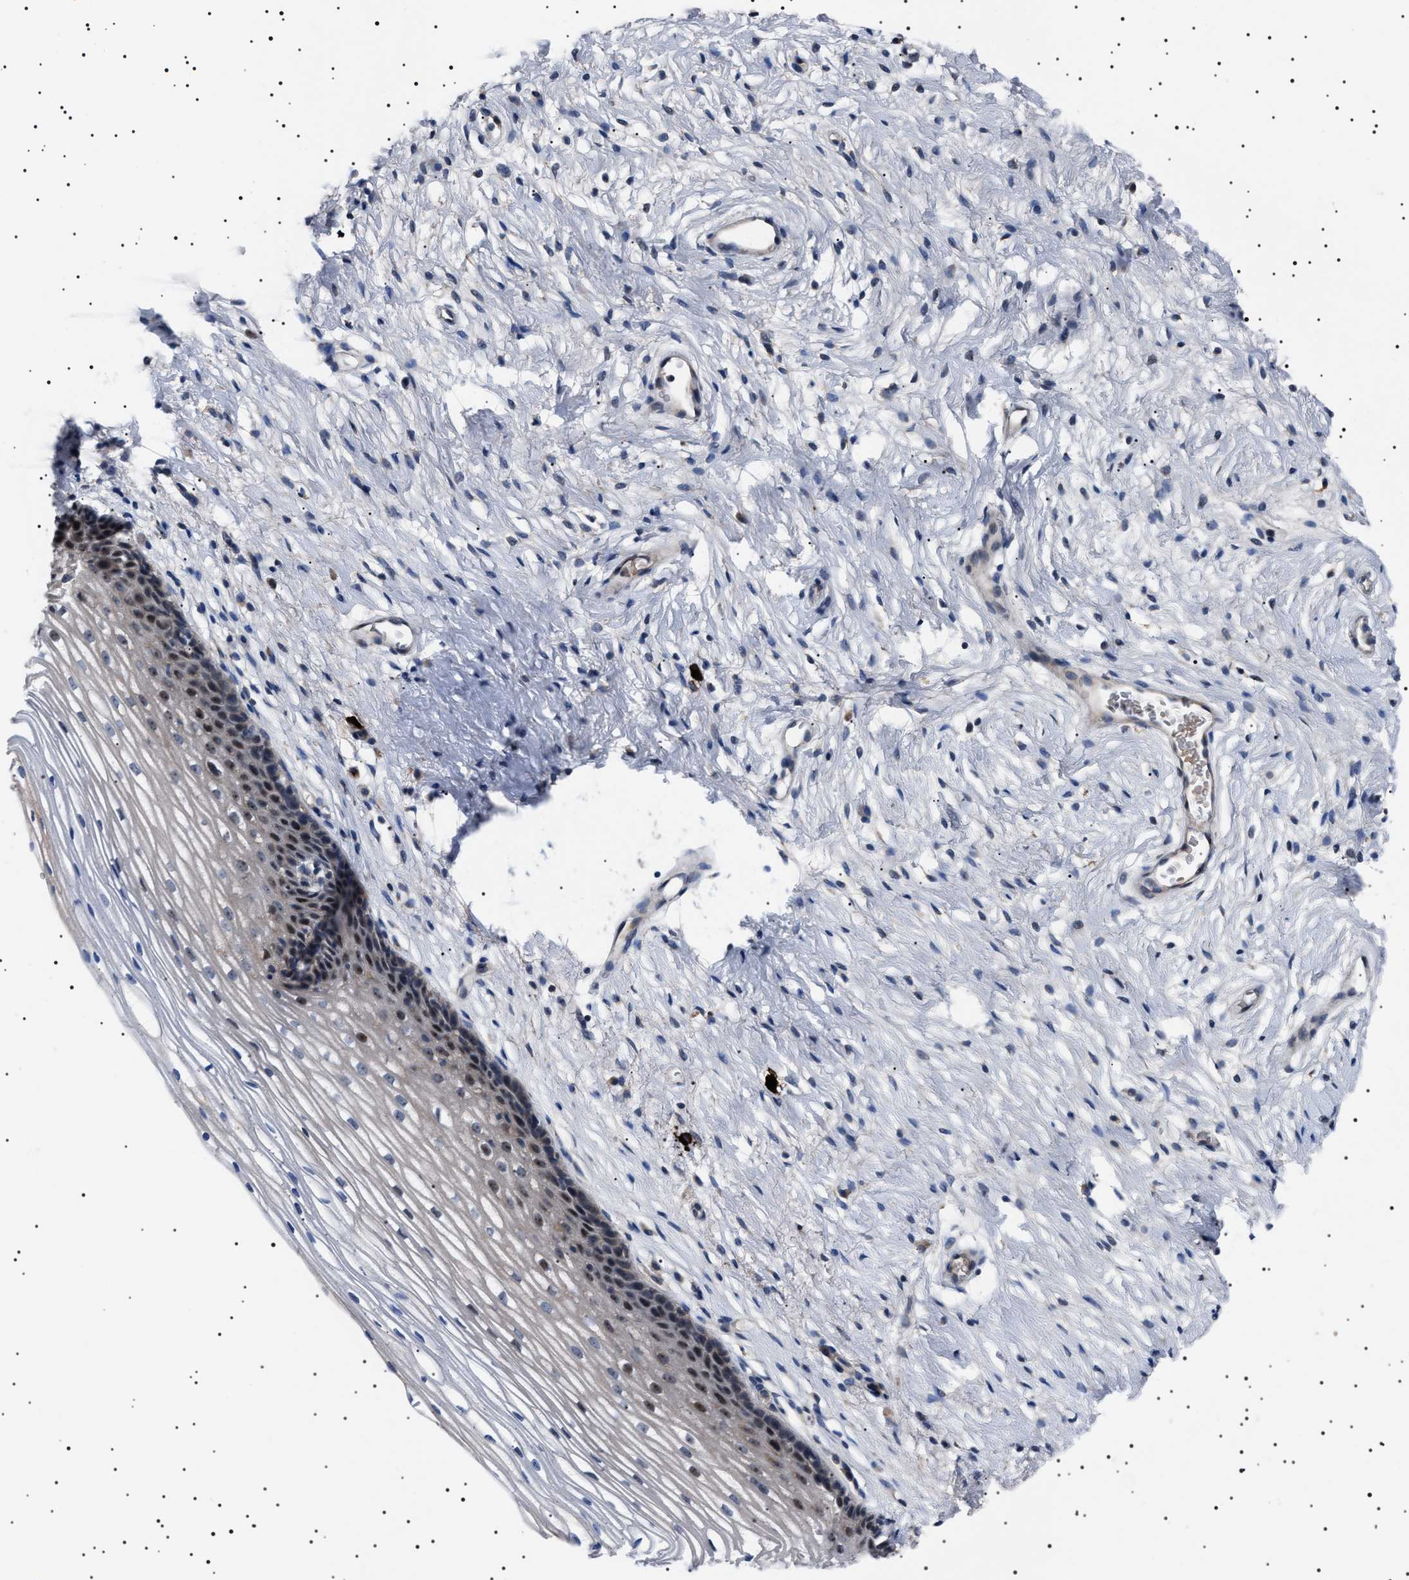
{"staining": {"intensity": "moderate", "quantity": "<25%", "location": "cytoplasmic/membranous"}, "tissue": "cervix", "cell_type": "Glandular cells", "image_type": "normal", "snomed": [{"axis": "morphology", "description": "Normal tissue, NOS"}, {"axis": "topography", "description": "Cervix"}], "caption": "IHC histopathology image of normal cervix: cervix stained using immunohistochemistry demonstrates low levels of moderate protein expression localized specifically in the cytoplasmic/membranous of glandular cells, appearing as a cytoplasmic/membranous brown color.", "gene": "PTRH1", "patient": {"sex": "female", "age": 77}}